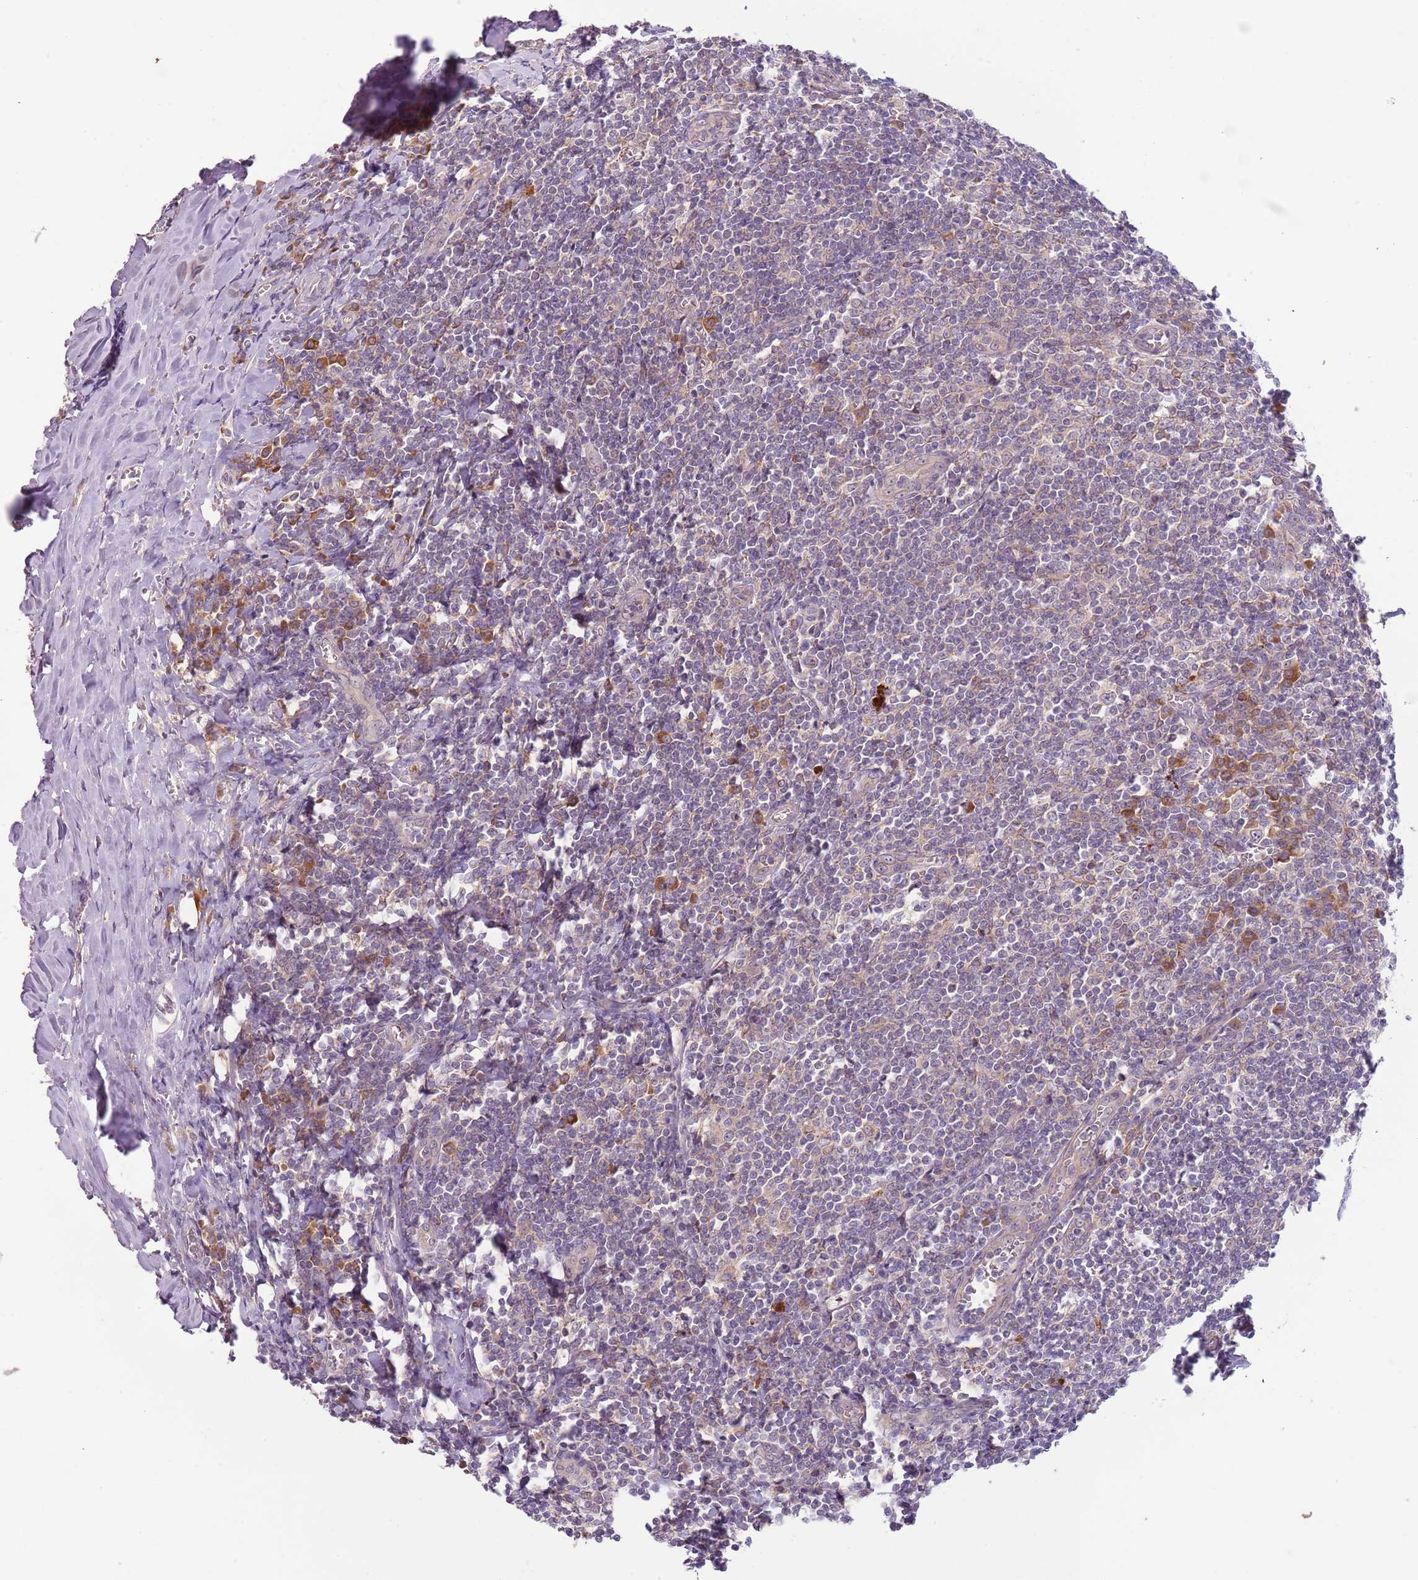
{"staining": {"intensity": "weak", "quantity": "25%-75%", "location": "cytoplasmic/membranous"}, "tissue": "tonsil", "cell_type": "Germinal center cells", "image_type": "normal", "snomed": [{"axis": "morphology", "description": "Normal tissue, NOS"}, {"axis": "topography", "description": "Tonsil"}], "caption": "A brown stain highlights weak cytoplasmic/membranous expression of a protein in germinal center cells of unremarkable human tonsil.", "gene": "FECH", "patient": {"sex": "male", "age": 27}}